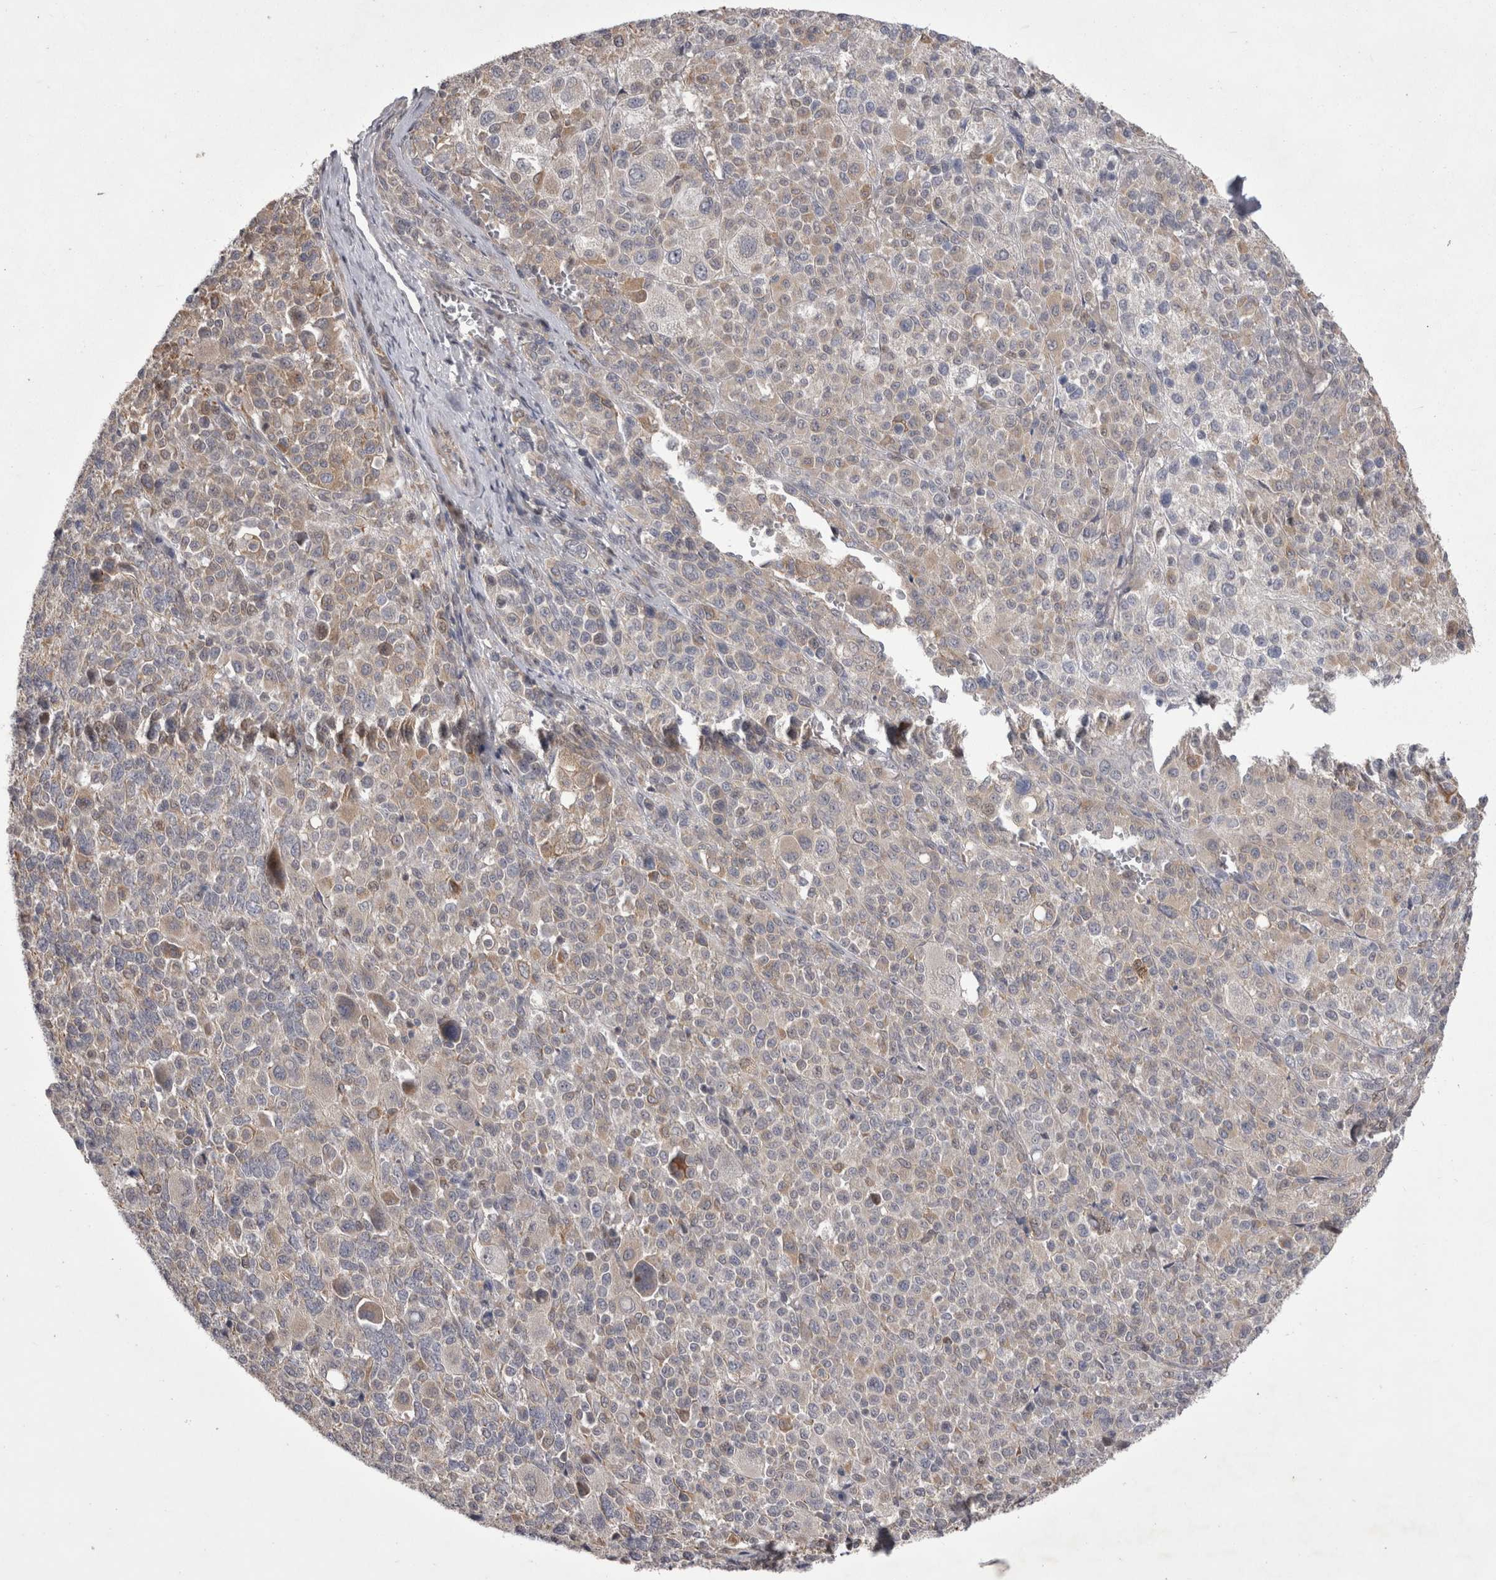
{"staining": {"intensity": "weak", "quantity": "25%-75%", "location": "cytoplasmic/membranous"}, "tissue": "melanoma", "cell_type": "Tumor cells", "image_type": "cancer", "snomed": [{"axis": "morphology", "description": "Malignant melanoma, Metastatic site"}, {"axis": "topography", "description": "Skin"}], "caption": "Immunohistochemistry staining of melanoma, which reveals low levels of weak cytoplasmic/membranous staining in about 25%-75% of tumor cells indicating weak cytoplasmic/membranous protein positivity. The staining was performed using DAB (3,3'-diaminobenzidine) (brown) for protein detection and nuclei were counterstained in hematoxylin (blue).", "gene": "NENF", "patient": {"sex": "female", "age": 74}}